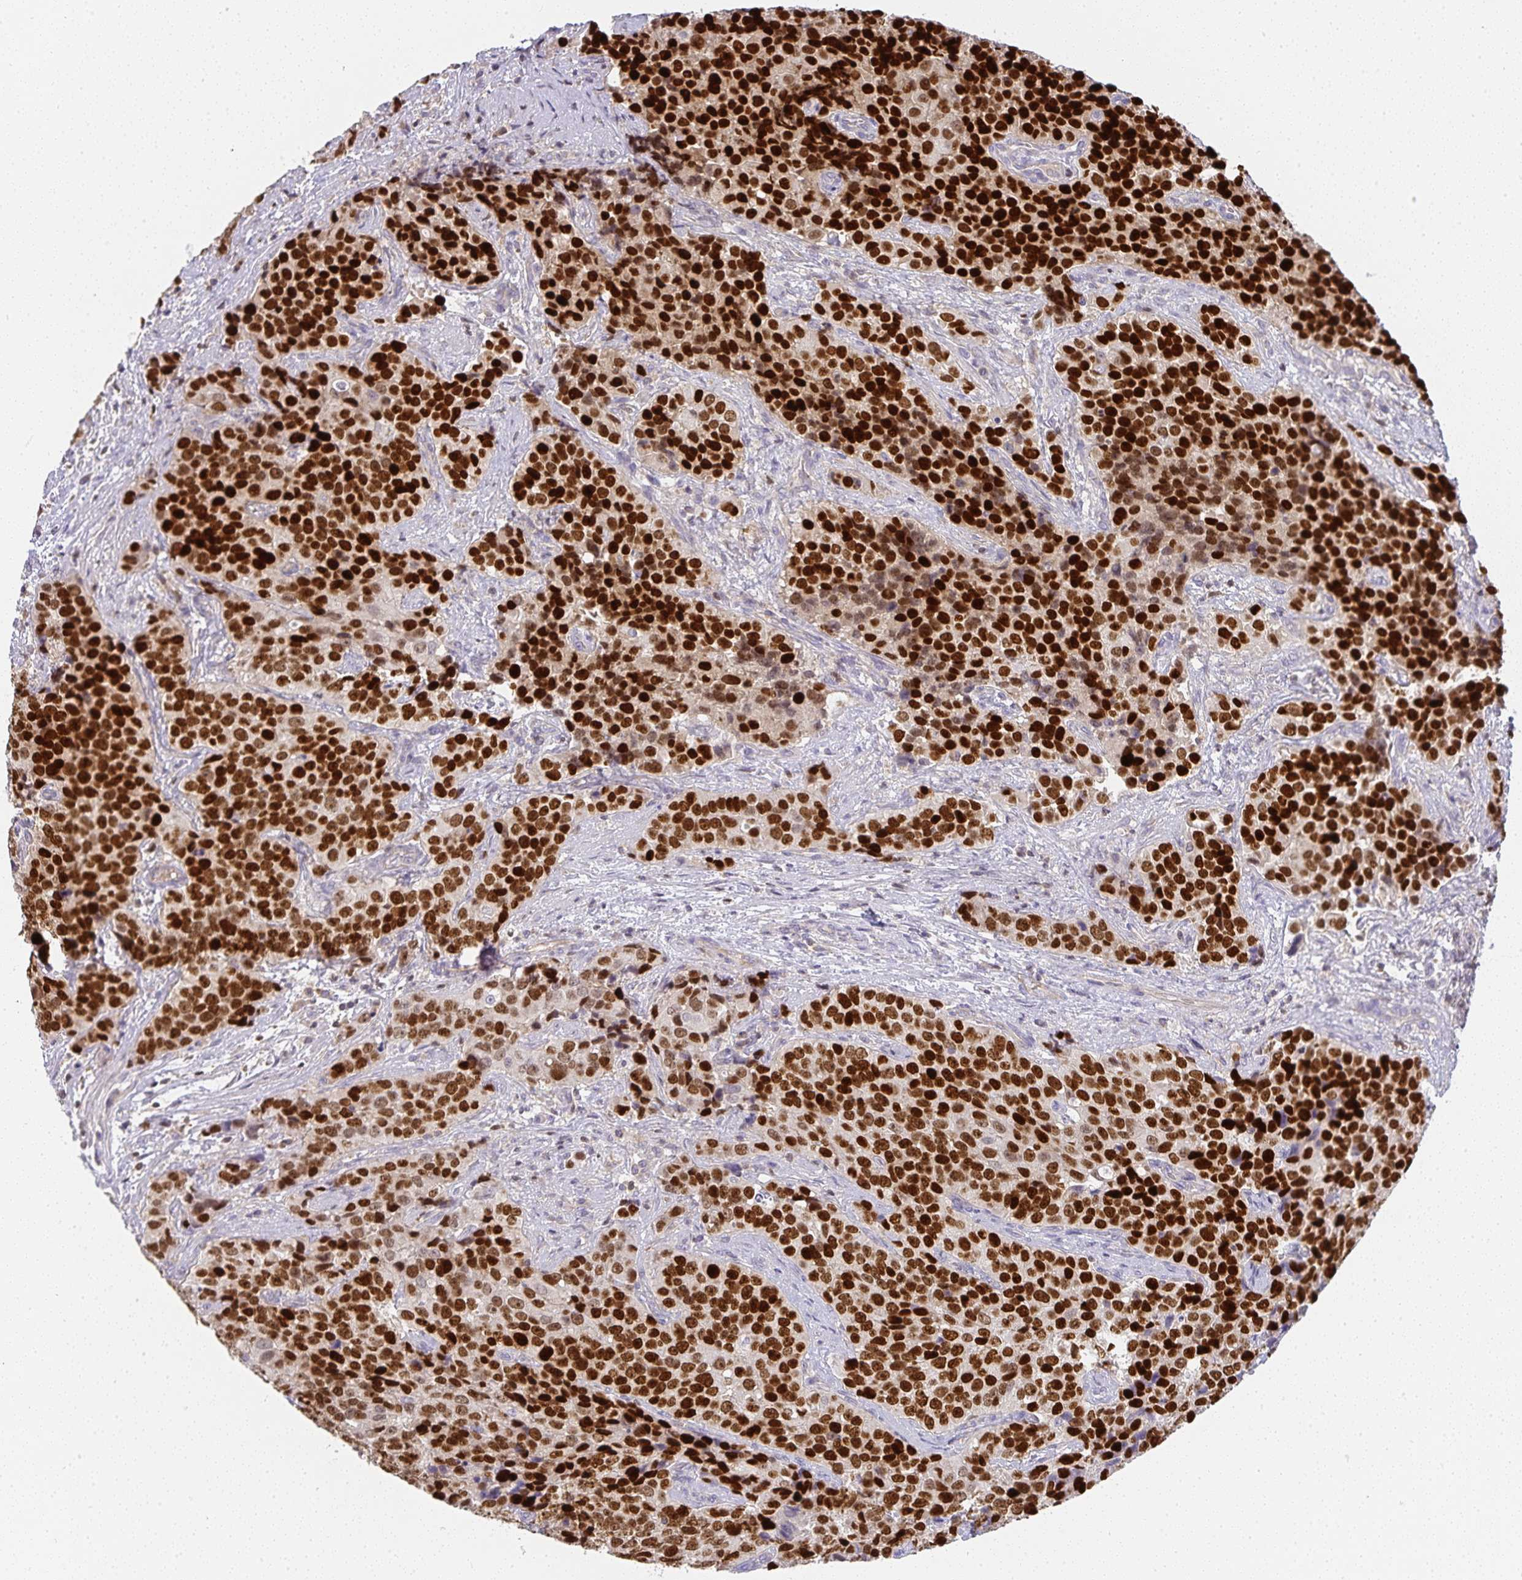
{"staining": {"intensity": "strong", "quantity": ">75%", "location": "nuclear"}, "tissue": "urothelial cancer", "cell_type": "Tumor cells", "image_type": "cancer", "snomed": [{"axis": "morphology", "description": "Urothelial carcinoma, NOS"}, {"axis": "topography", "description": "Urinary bladder"}], "caption": "Transitional cell carcinoma tissue reveals strong nuclear expression in about >75% of tumor cells", "gene": "GATA3", "patient": {"sex": "male", "age": 52}}